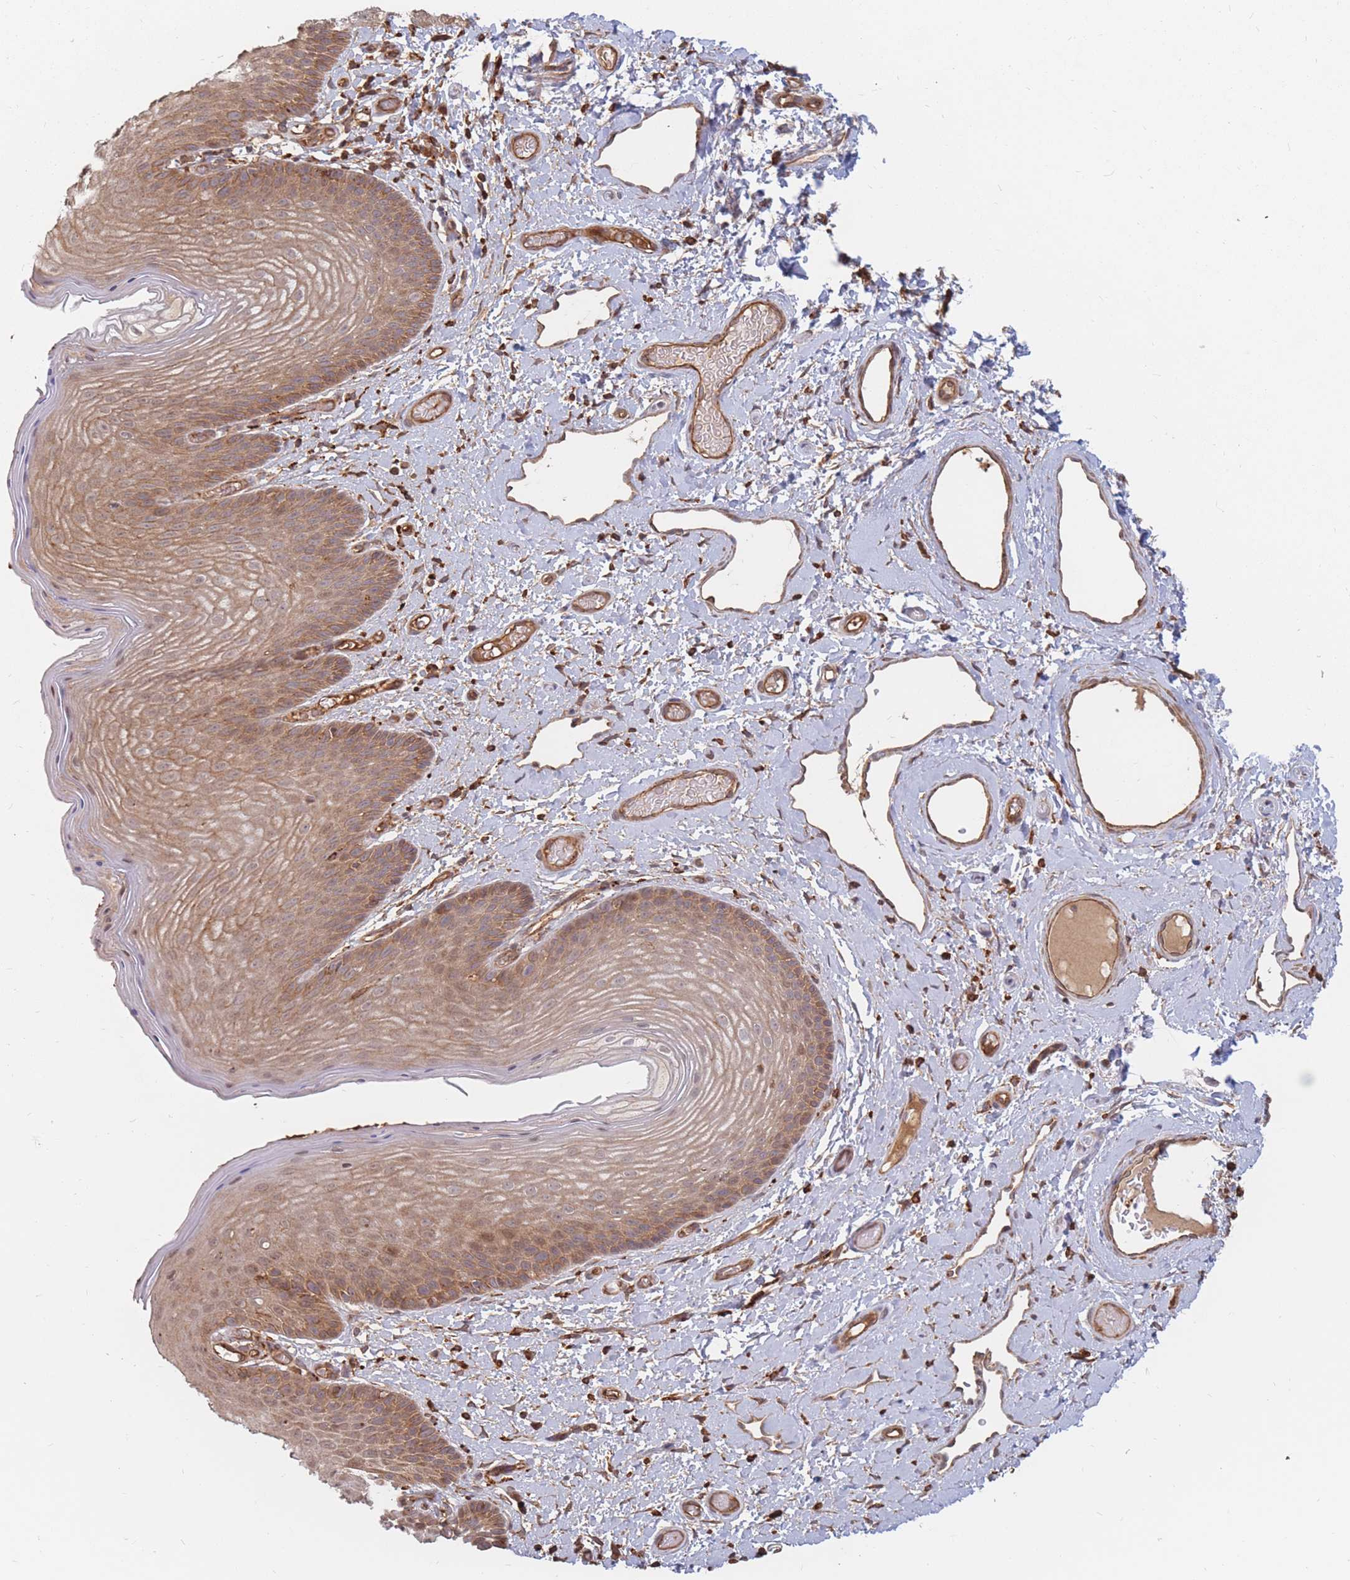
{"staining": {"intensity": "moderate", "quantity": ">75%", "location": "cytoplasmic/membranous"}, "tissue": "skin", "cell_type": "Epidermal cells", "image_type": "normal", "snomed": [{"axis": "morphology", "description": "Normal tissue, NOS"}, {"axis": "topography", "description": "Anal"}], "caption": "A photomicrograph of human skin stained for a protein reveals moderate cytoplasmic/membranous brown staining in epidermal cells. (Stains: DAB in brown, nuclei in blue, Microscopy: brightfield microscopy at high magnification).", "gene": "RASSF2", "patient": {"sex": "female", "age": 40}}